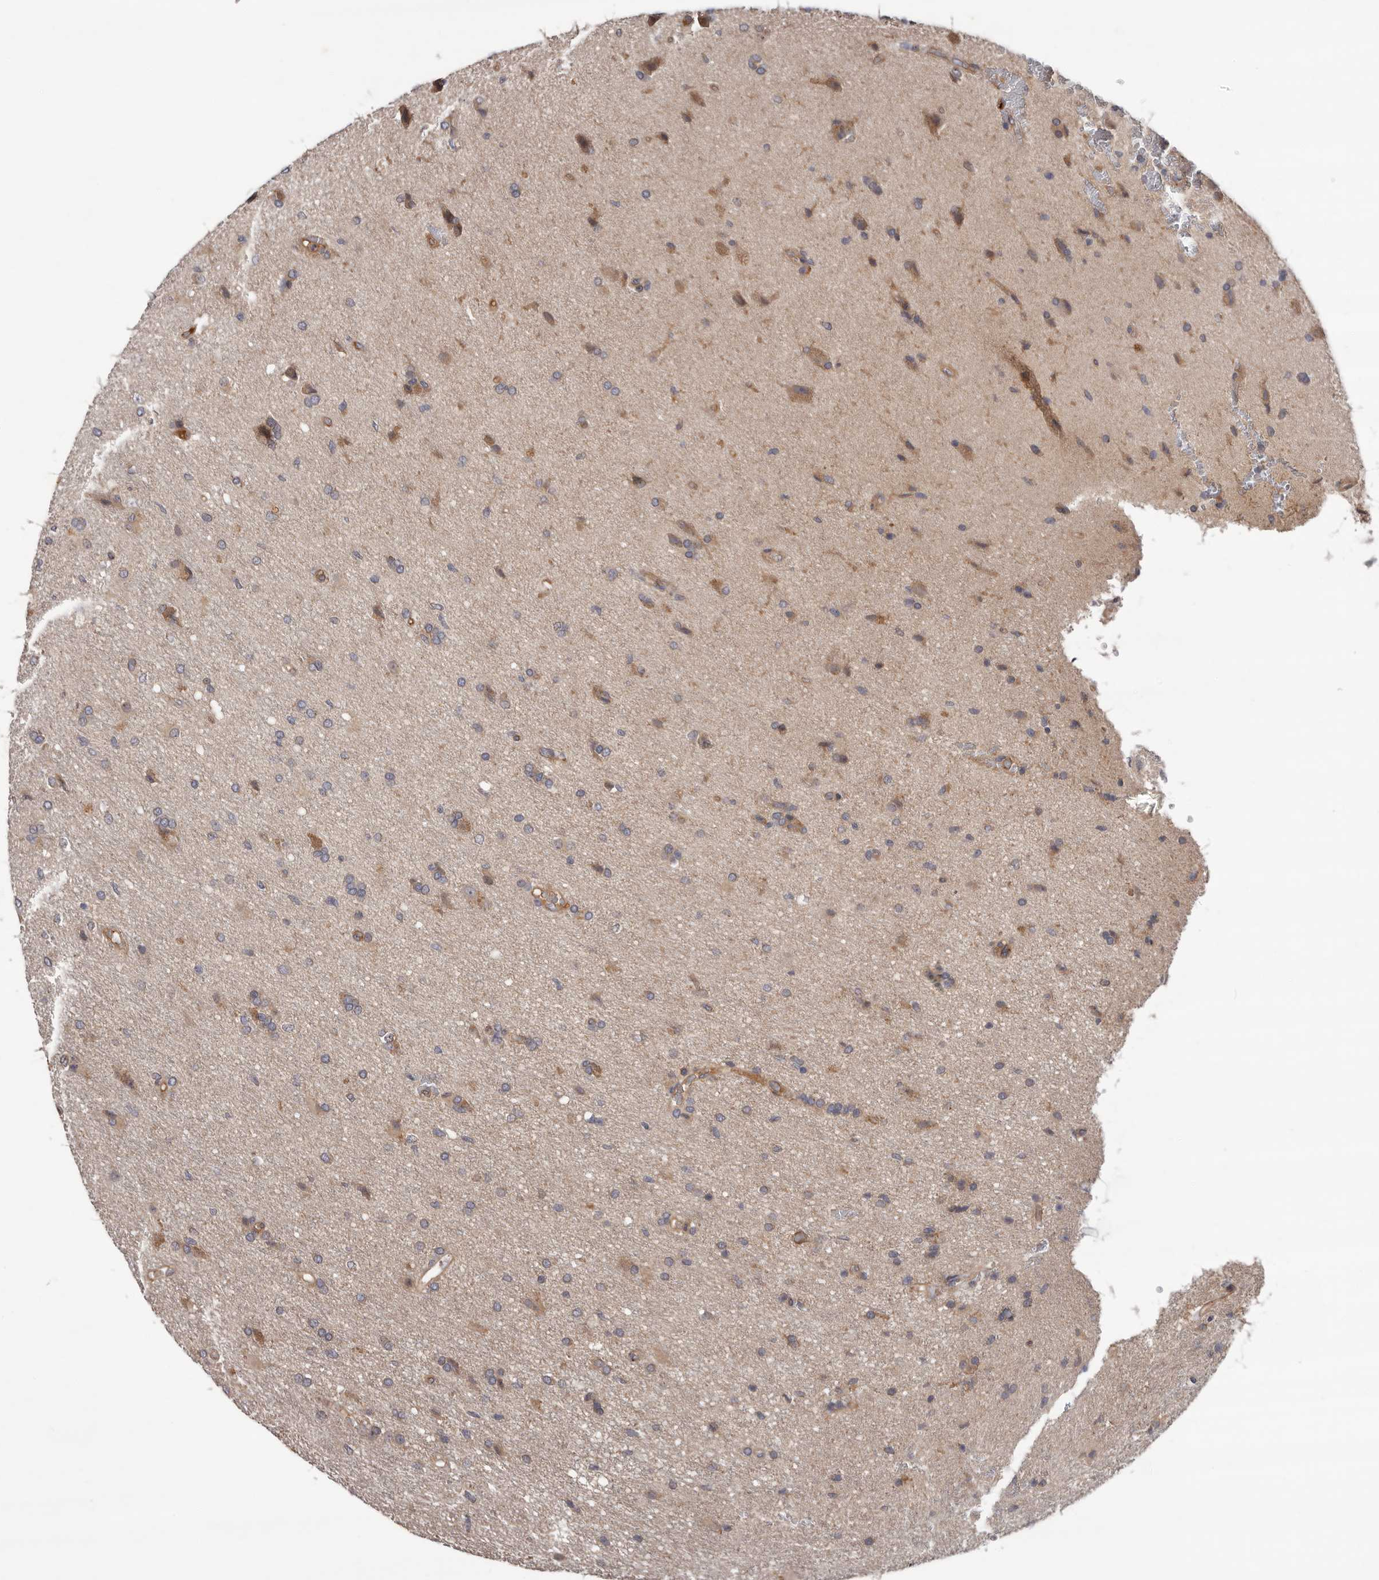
{"staining": {"intensity": "weak", "quantity": "<25%", "location": "cytoplasmic/membranous"}, "tissue": "glioma", "cell_type": "Tumor cells", "image_type": "cancer", "snomed": [{"axis": "morphology", "description": "Glioma, malignant, High grade"}, {"axis": "topography", "description": "Brain"}], "caption": "The photomicrograph exhibits no staining of tumor cells in glioma.", "gene": "PRKD1", "patient": {"sex": "female", "age": 57}}